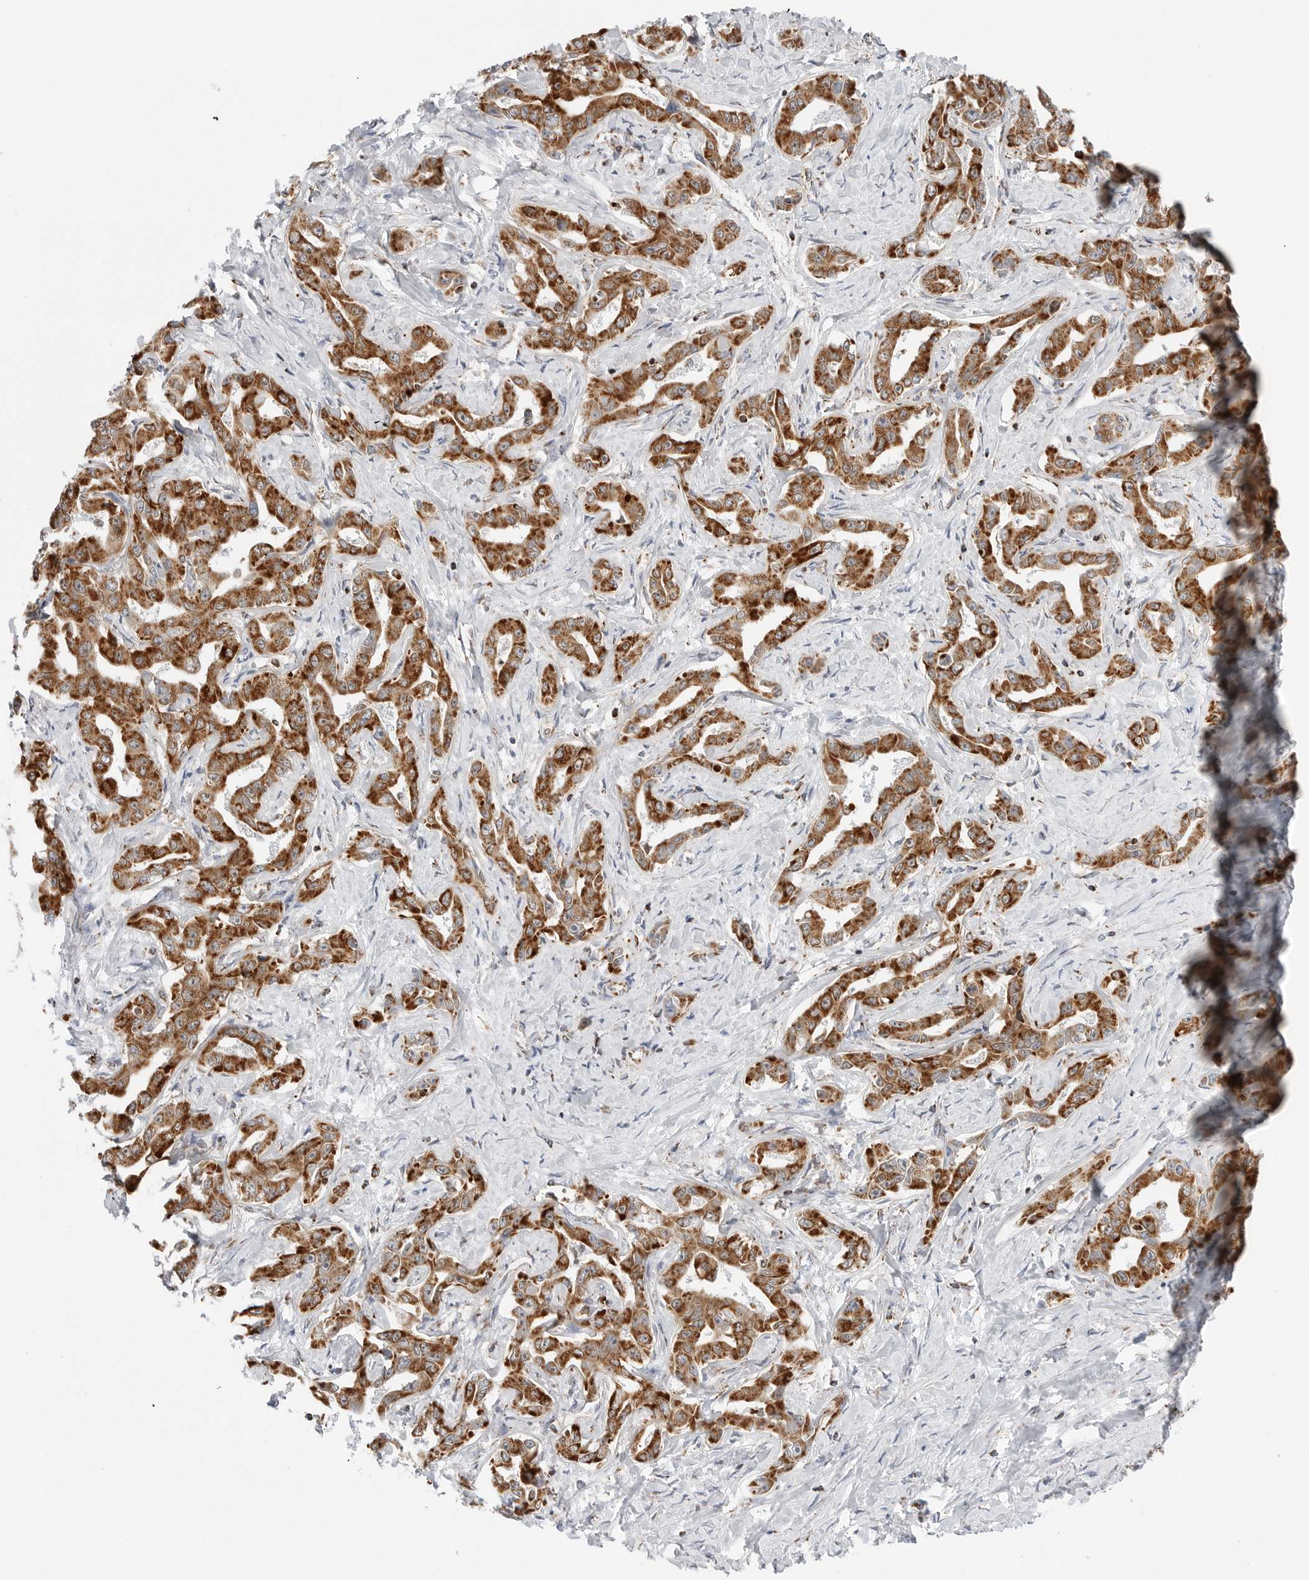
{"staining": {"intensity": "strong", "quantity": ">75%", "location": "cytoplasmic/membranous"}, "tissue": "liver cancer", "cell_type": "Tumor cells", "image_type": "cancer", "snomed": [{"axis": "morphology", "description": "Cholangiocarcinoma"}, {"axis": "topography", "description": "Liver"}], "caption": "Protein staining of liver cancer tissue displays strong cytoplasmic/membranous expression in approximately >75% of tumor cells.", "gene": "ATP5IF1", "patient": {"sex": "male", "age": 59}}